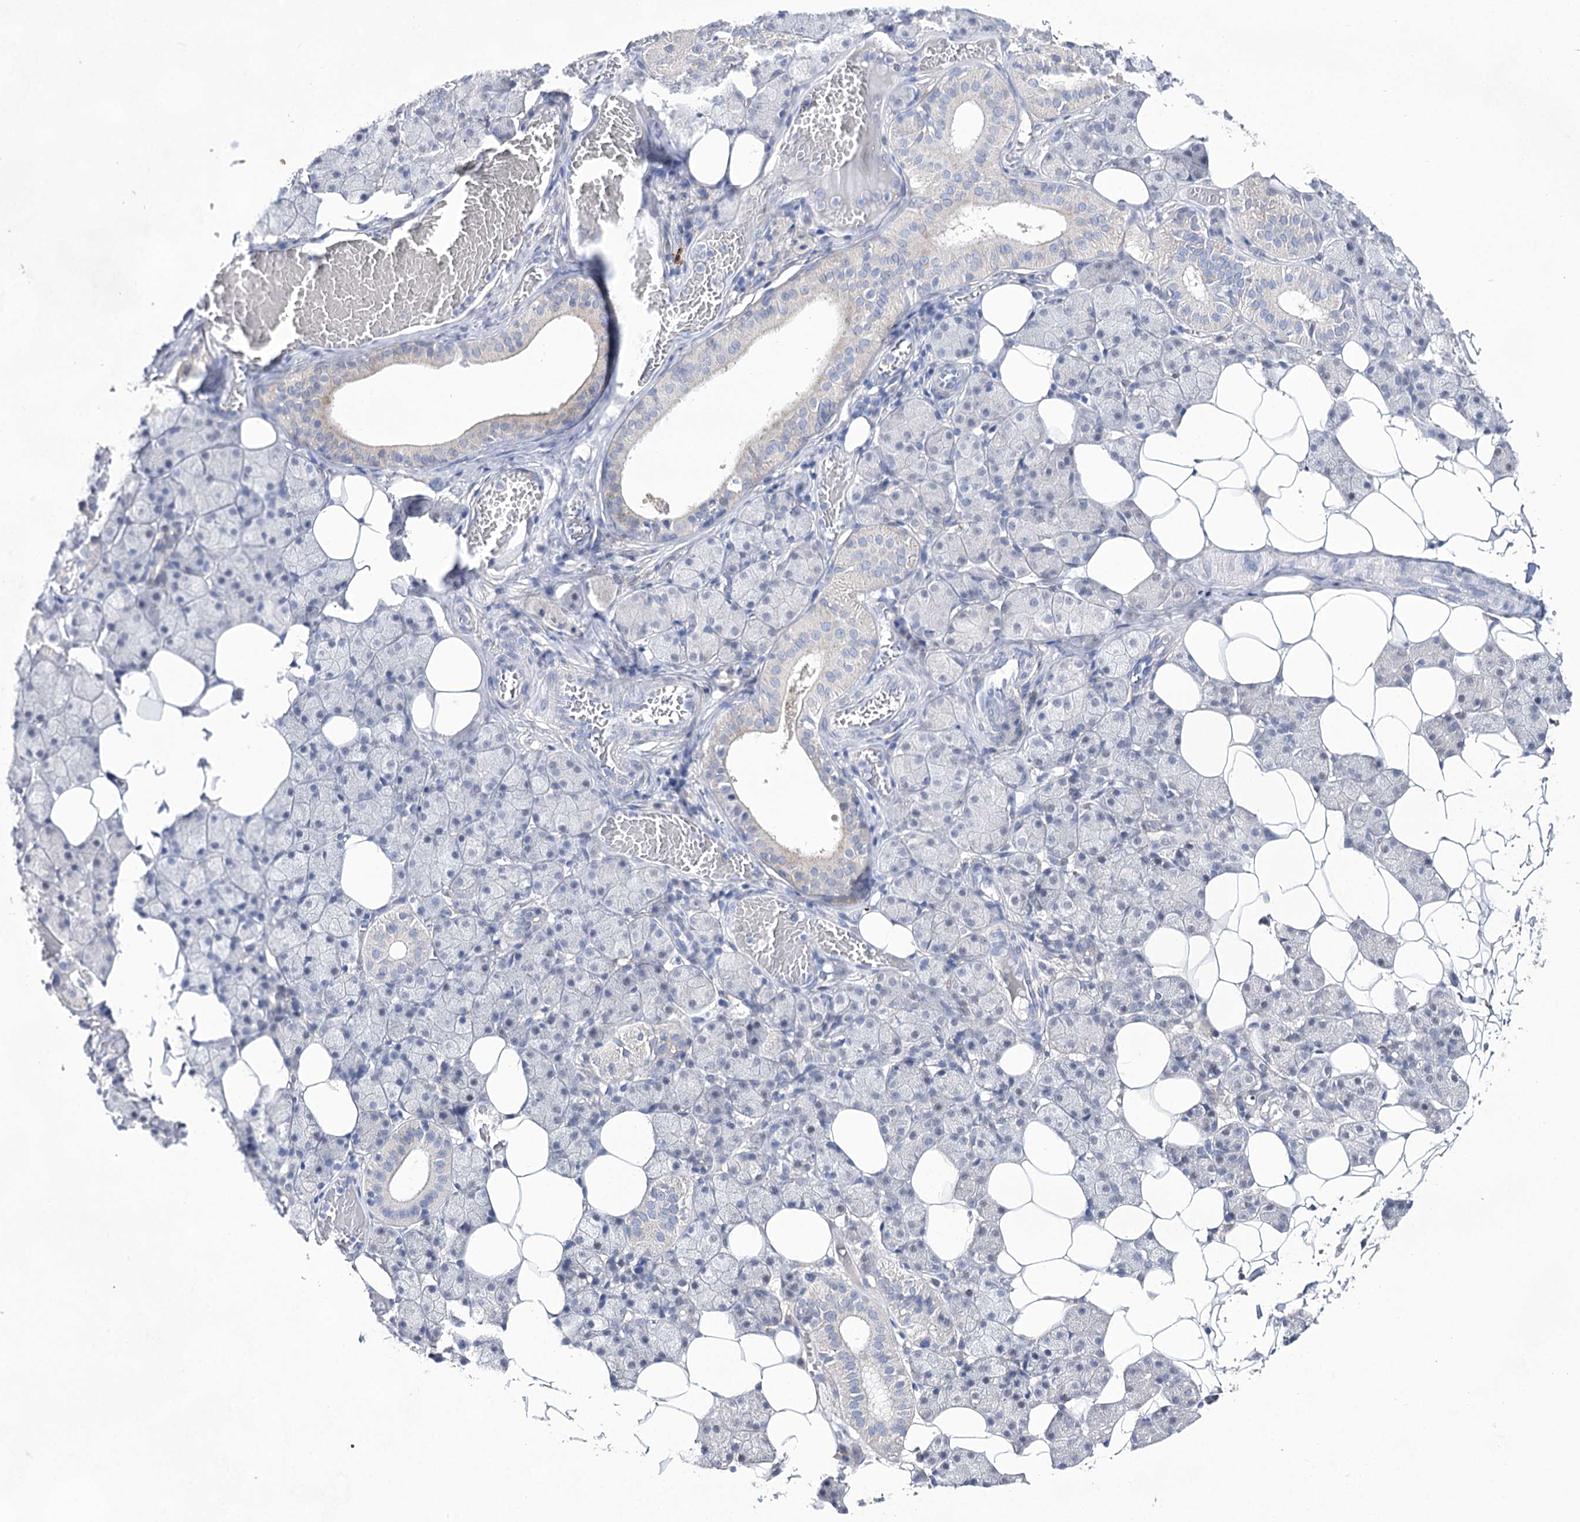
{"staining": {"intensity": "negative", "quantity": "none", "location": "none"}, "tissue": "salivary gland", "cell_type": "Glandular cells", "image_type": "normal", "snomed": [{"axis": "morphology", "description": "Normal tissue, NOS"}, {"axis": "topography", "description": "Salivary gland"}], "caption": "Unremarkable salivary gland was stained to show a protein in brown. There is no significant staining in glandular cells. Brightfield microscopy of IHC stained with DAB (3,3'-diaminobenzidine) (brown) and hematoxylin (blue), captured at high magnification.", "gene": "UGDH", "patient": {"sex": "female", "age": 33}}